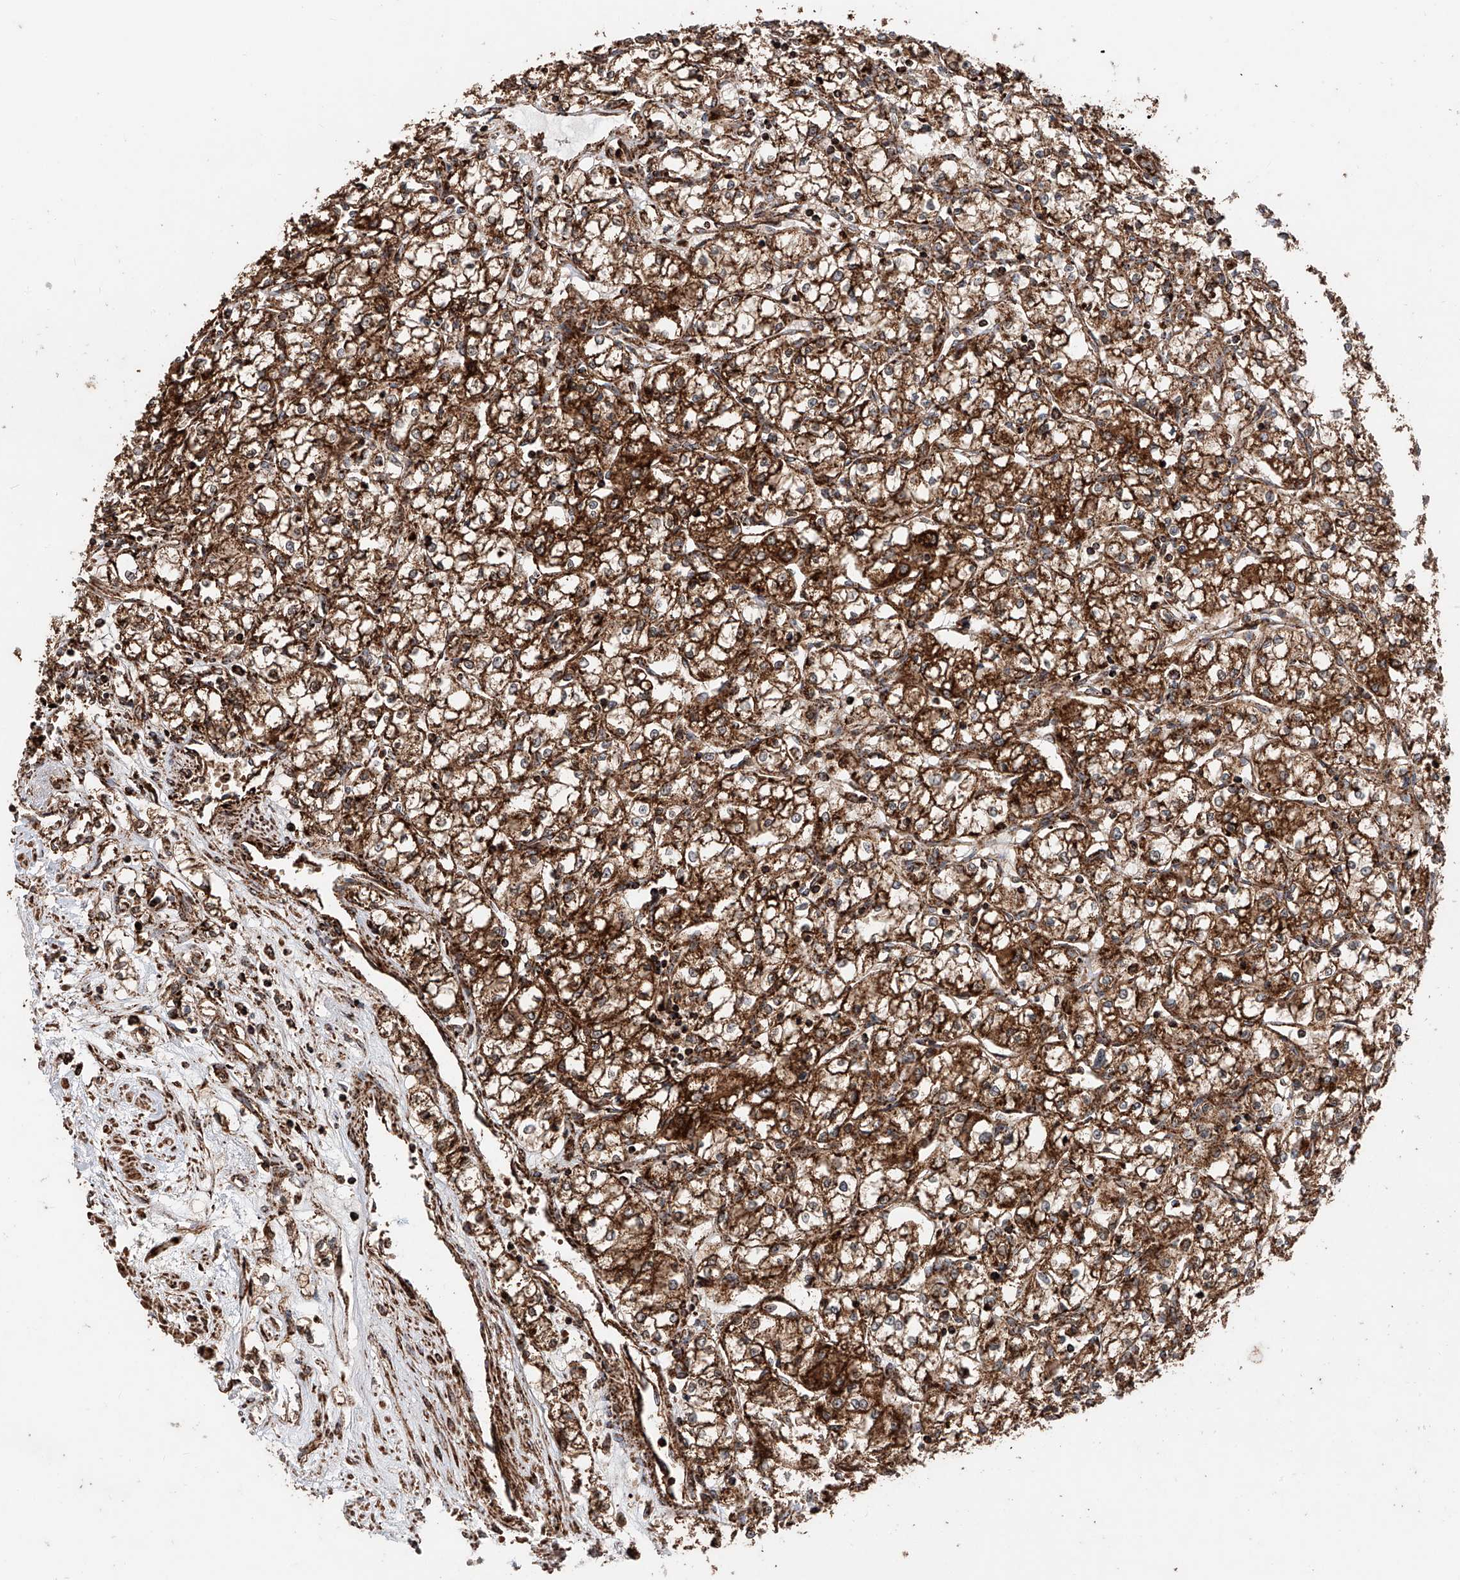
{"staining": {"intensity": "strong", "quantity": ">75%", "location": "cytoplasmic/membranous"}, "tissue": "renal cancer", "cell_type": "Tumor cells", "image_type": "cancer", "snomed": [{"axis": "morphology", "description": "Adenocarcinoma, NOS"}, {"axis": "topography", "description": "Kidney"}], "caption": "DAB (3,3'-diaminobenzidine) immunohistochemical staining of human renal cancer exhibits strong cytoplasmic/membranous protein staining in approximately >75% of tumor cells.", "gene": "PISD", "patient": {"sex": "male", "age": 59}}